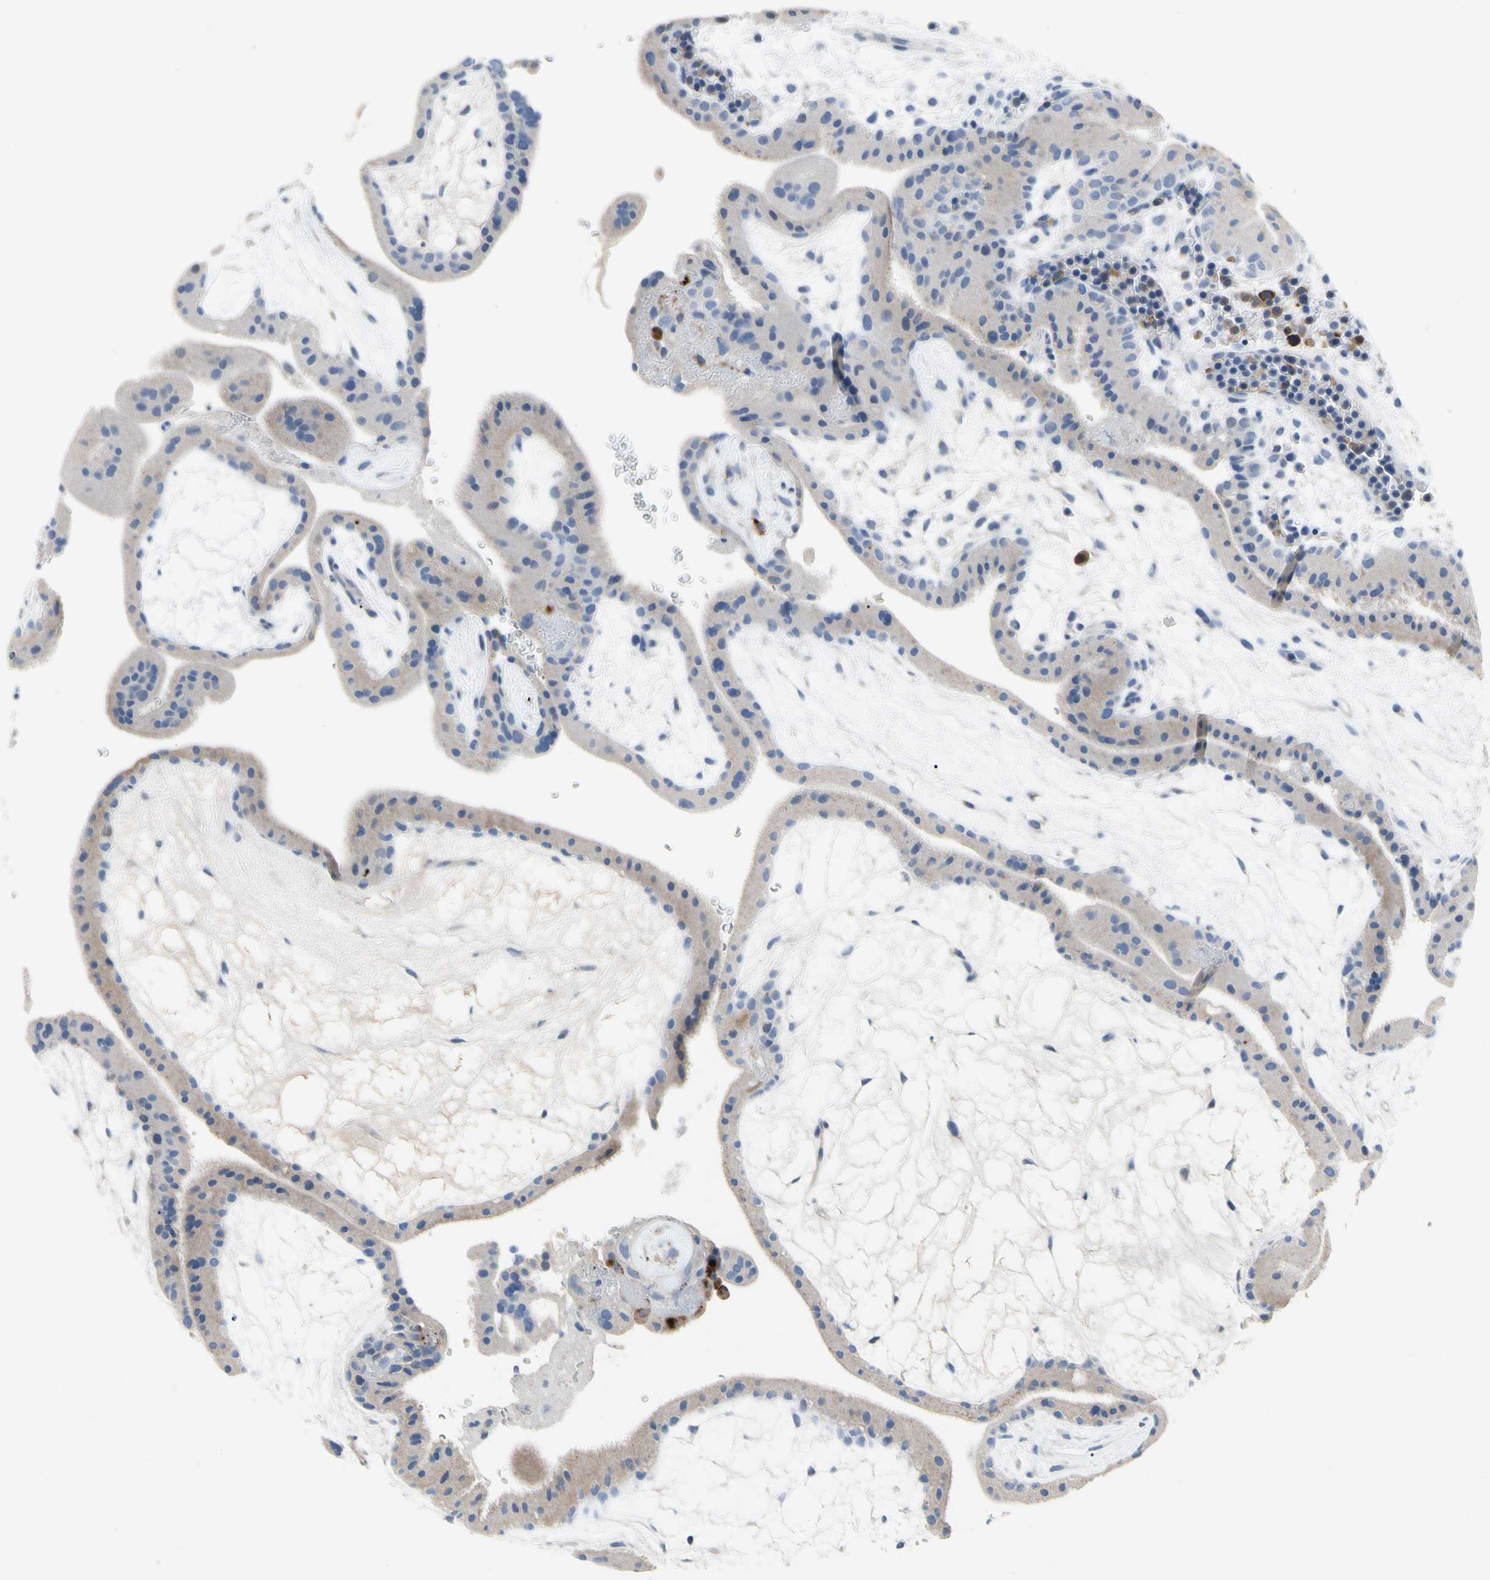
{"staining": {"intensity": "weak", "quantity": "25%-75%", "location": "cytoplasmic/membranous"}, "tissue": "placenta", "cell_type": "Trophoblastic cells", "image_type": "normal", "snomed": [{"axis": "morphology", "description": "Normal tissue, NOS"}, {"axis": "topography", "description": "Placenta"}], "caption": "A brown stain shows weak cytoplasmic/membranous staining of a protein in trophoblastic cells of unremarkable placenta. (DAB (3,3'-diaminobenzidine) IHC with brightfield microscopy, high magnification).", "gene": "RETSAT", "patient": {"sex": "female", "age": 19}}